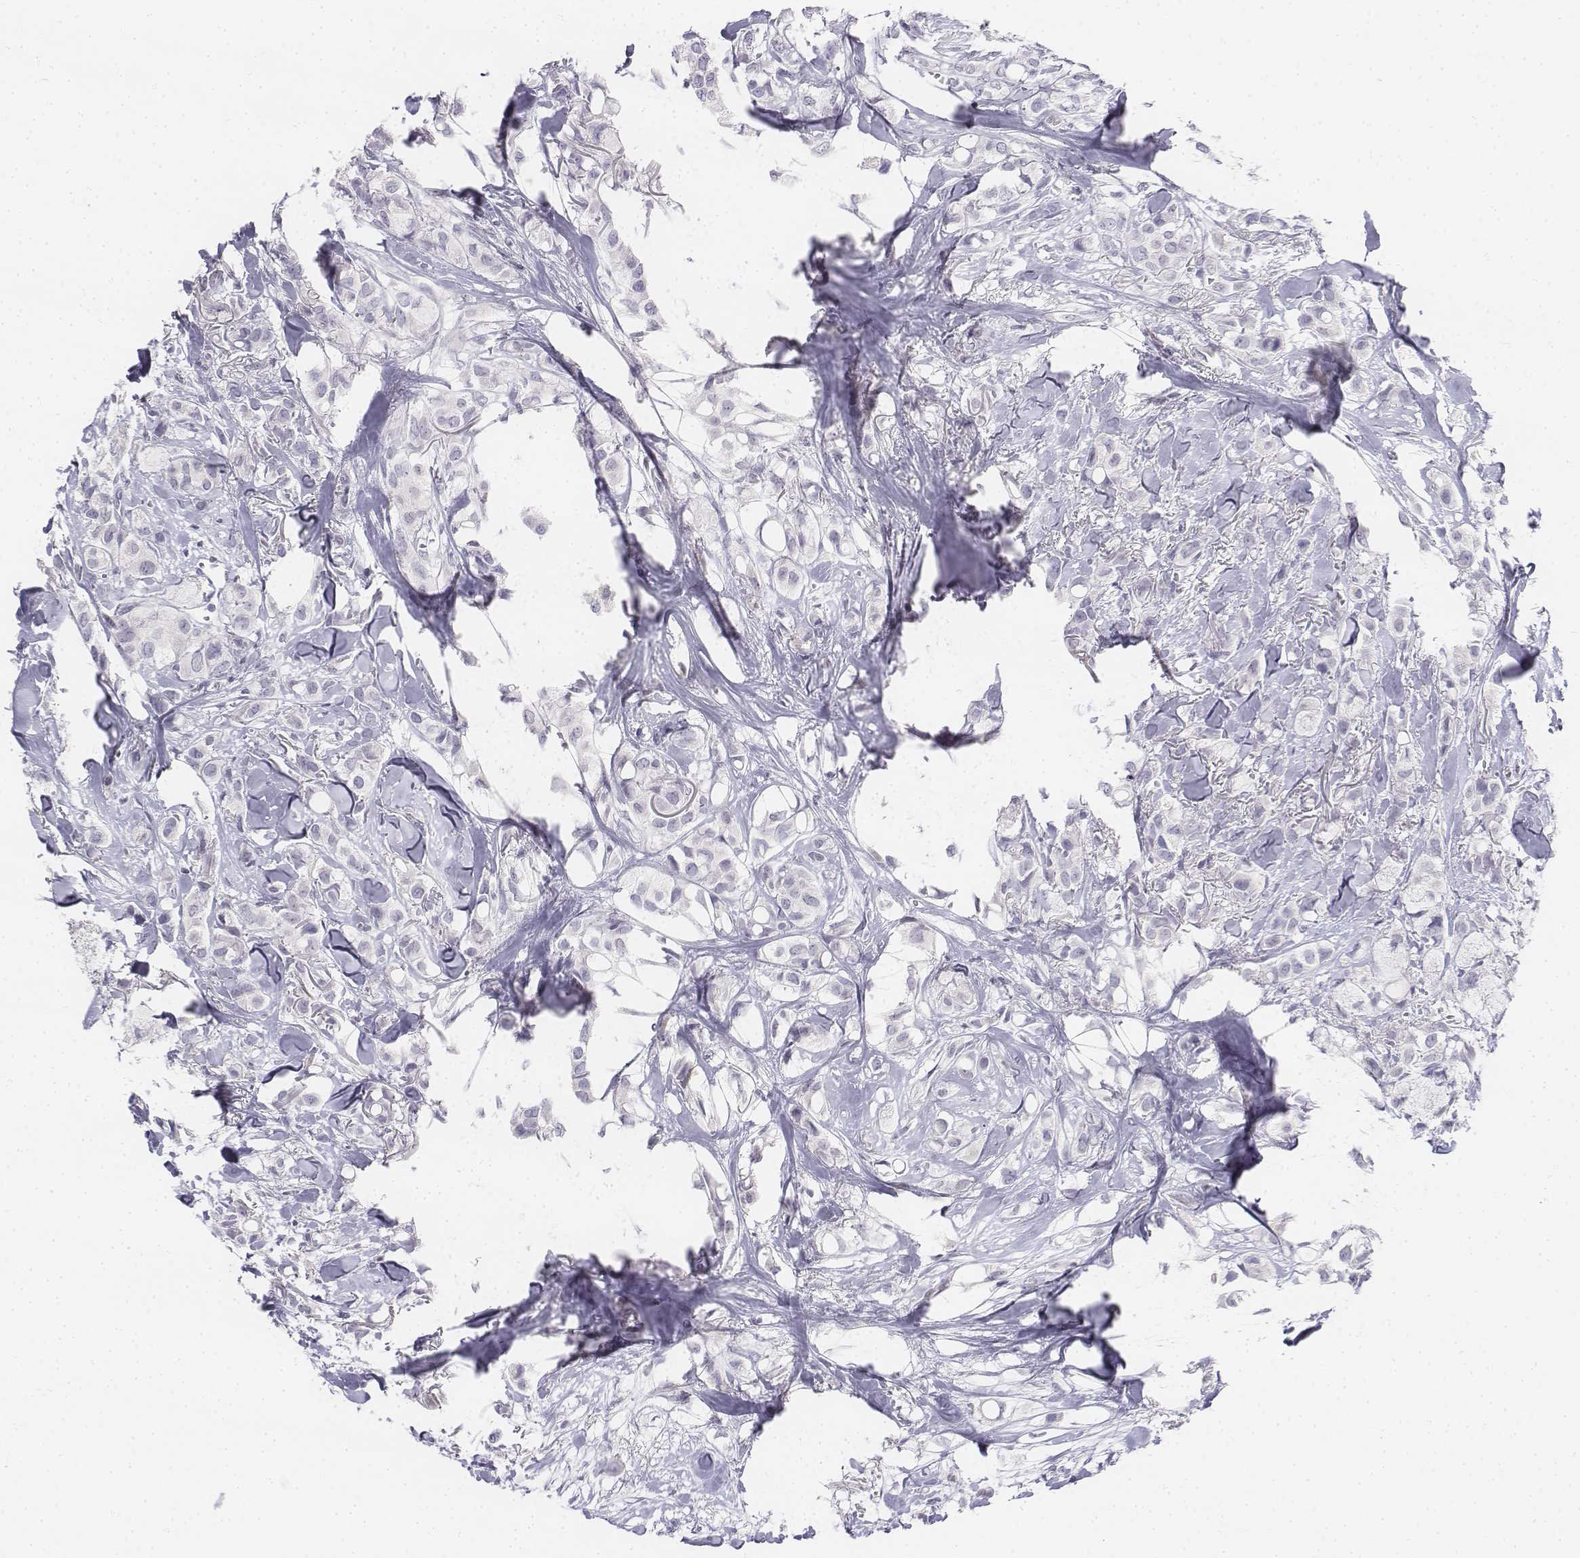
{"staining": {"intensity": "negative", "quantity": "none", "location": "none"}, "tissue": "breast cancer", "cell_type": "Tumor cells", "image_type": "cancer", "snomed": [{"axis": "morphology", "description": "Duct carcinoma"}, {"axis": "topography", "description": "Breast"}], "caption": "There is no significant positivity in tumor cells of breast cancer.", "gene": "UCN2", "patient": {"sex": "female", "age": 85}}